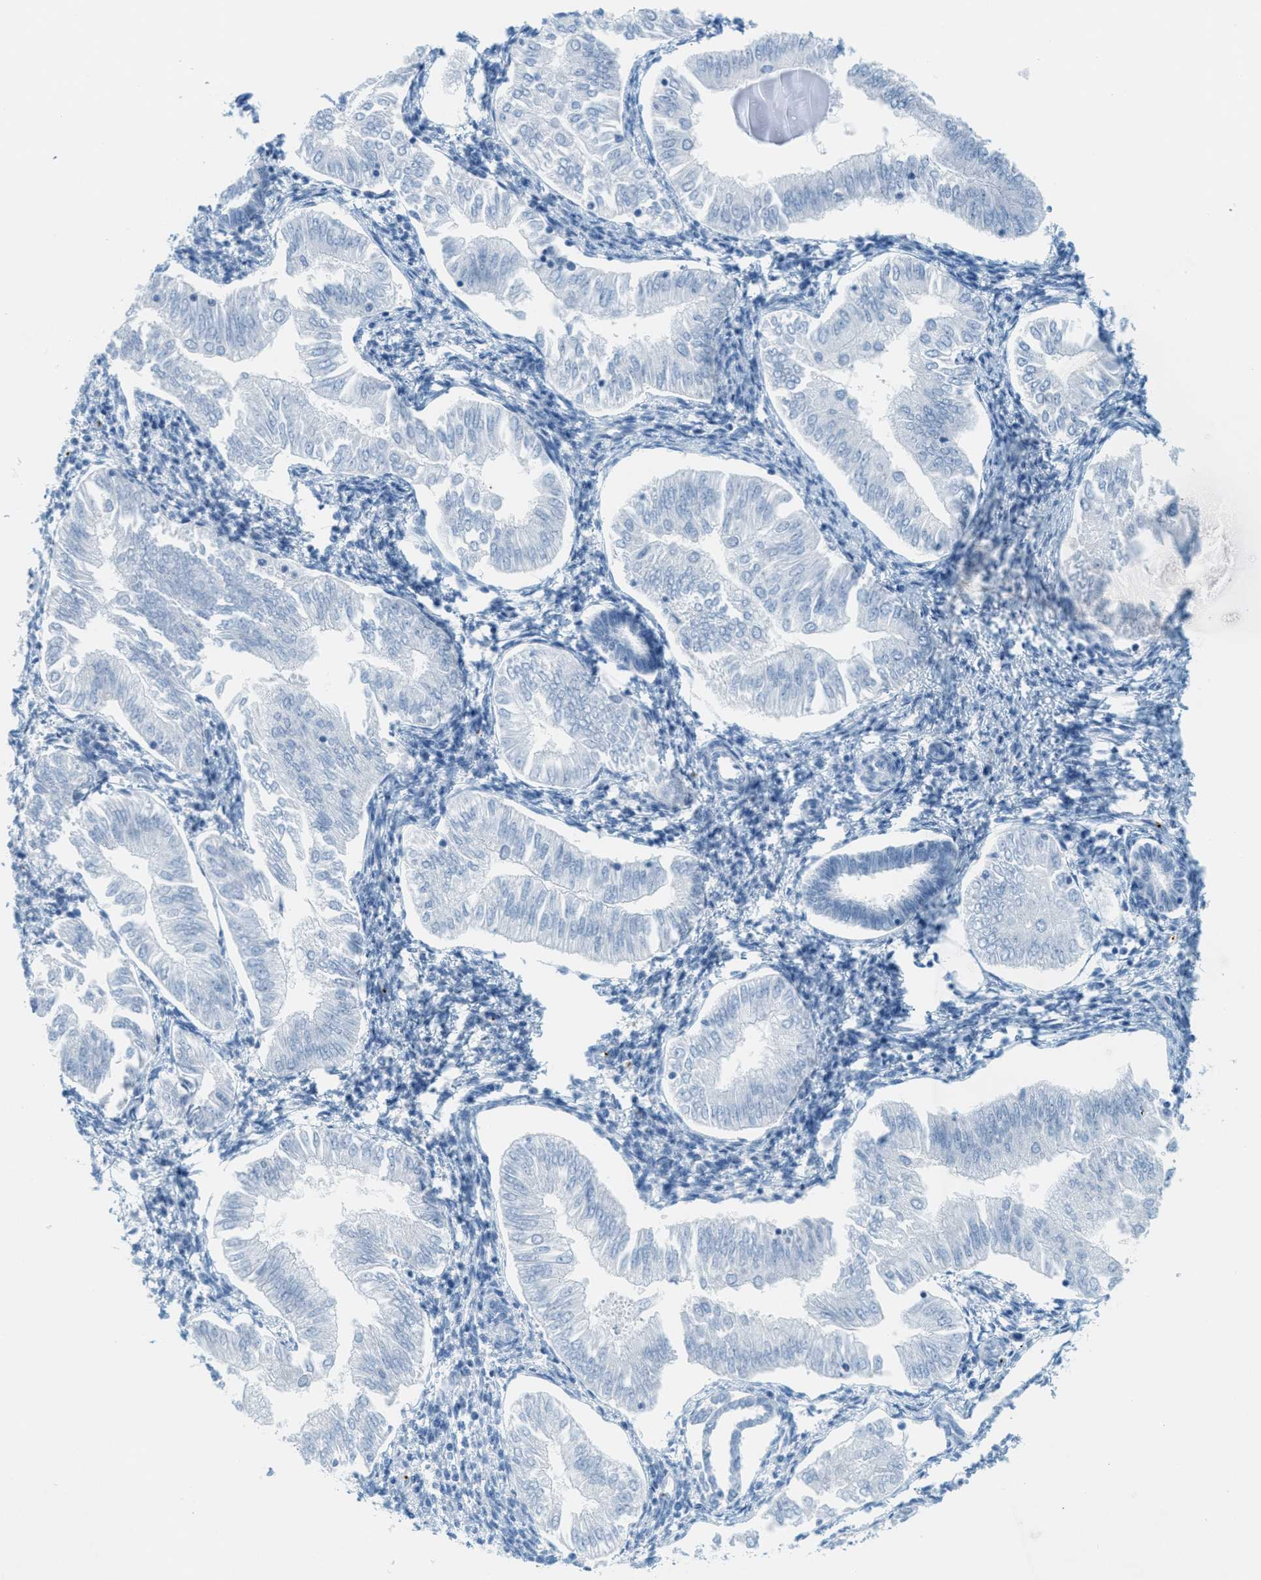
{"staining": {"intensity": "negative", "quantity": "none", "location": "none"}, "tissue": "endometrial cancer", "cell_type": "Tumor cells", "image_type": "cancer", "snomed": [{"axis": "morphology", "description": "Adenocarcinoma, NOS"}, {"axis": "topography", "description": "Endometrium"}], "caption": "Tumor cells show no significant protein staining in endometrial cancer (adenocarcinoma).", "gene": "PPBP", "patient": {"sex": "female", "age": 53}}